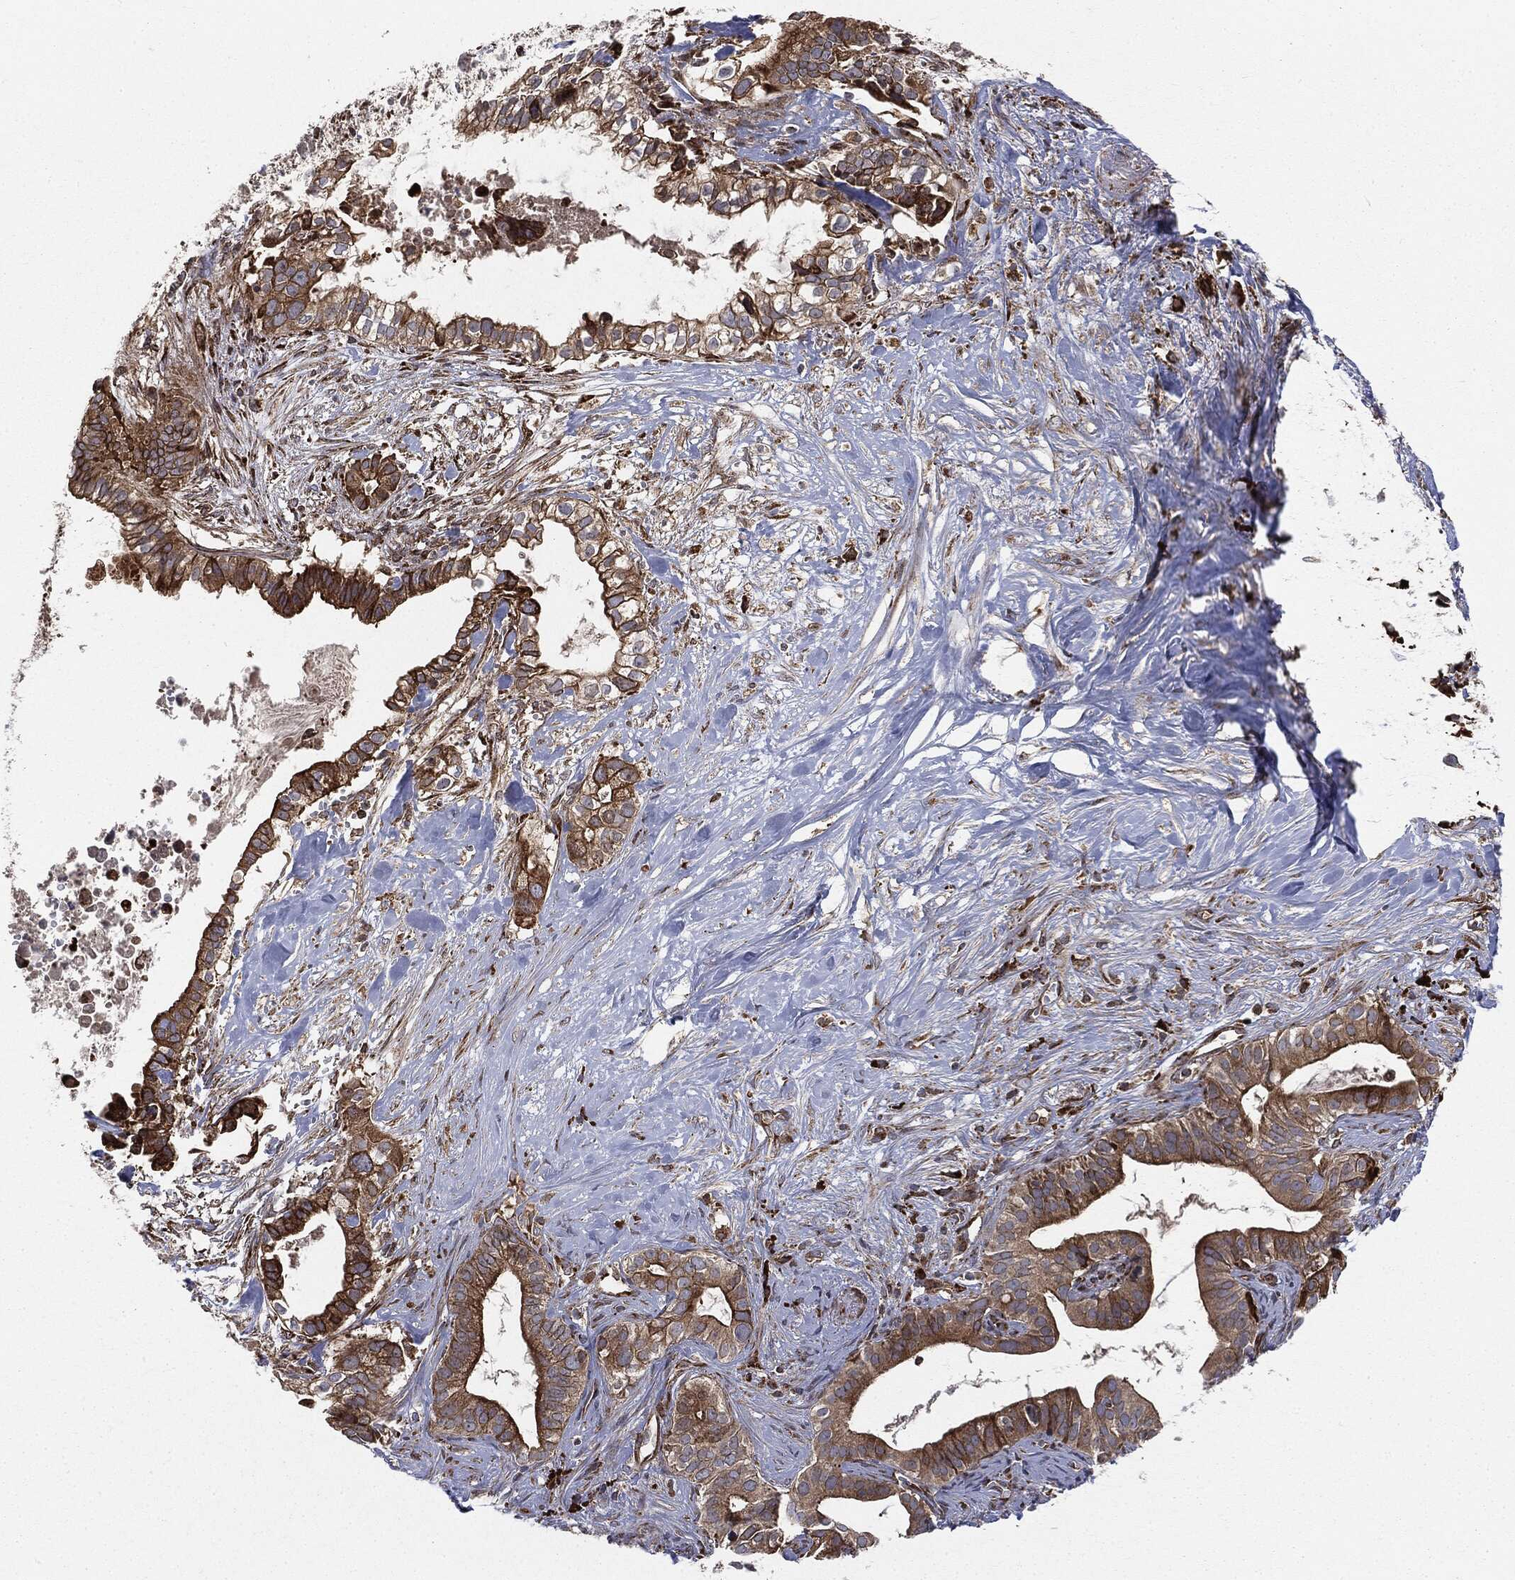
{"staining": {"intensity": "strong", "quantity": ">75%", "location": "cytoplasmic/membranous"}, "tissue": "pancreatic cancer", "cell_type": "Tumor cells", "image_type": "cancer", "snomed": [{"axis": "morphology", "description": "Adenocarcinoma, NOS"}, {"axis": "topography", "description": "Pancreas"}], "caption": "Protein staining reveals strong cytoplasmic/membranous staining in approximately >75% of tumor cells in adenocarcinoma (pancreatic). (DAB = brown stain, brightfield microscopy at high magnification).", "gene": "CYLD", "patient": {"sex": "male", "age": 61}}